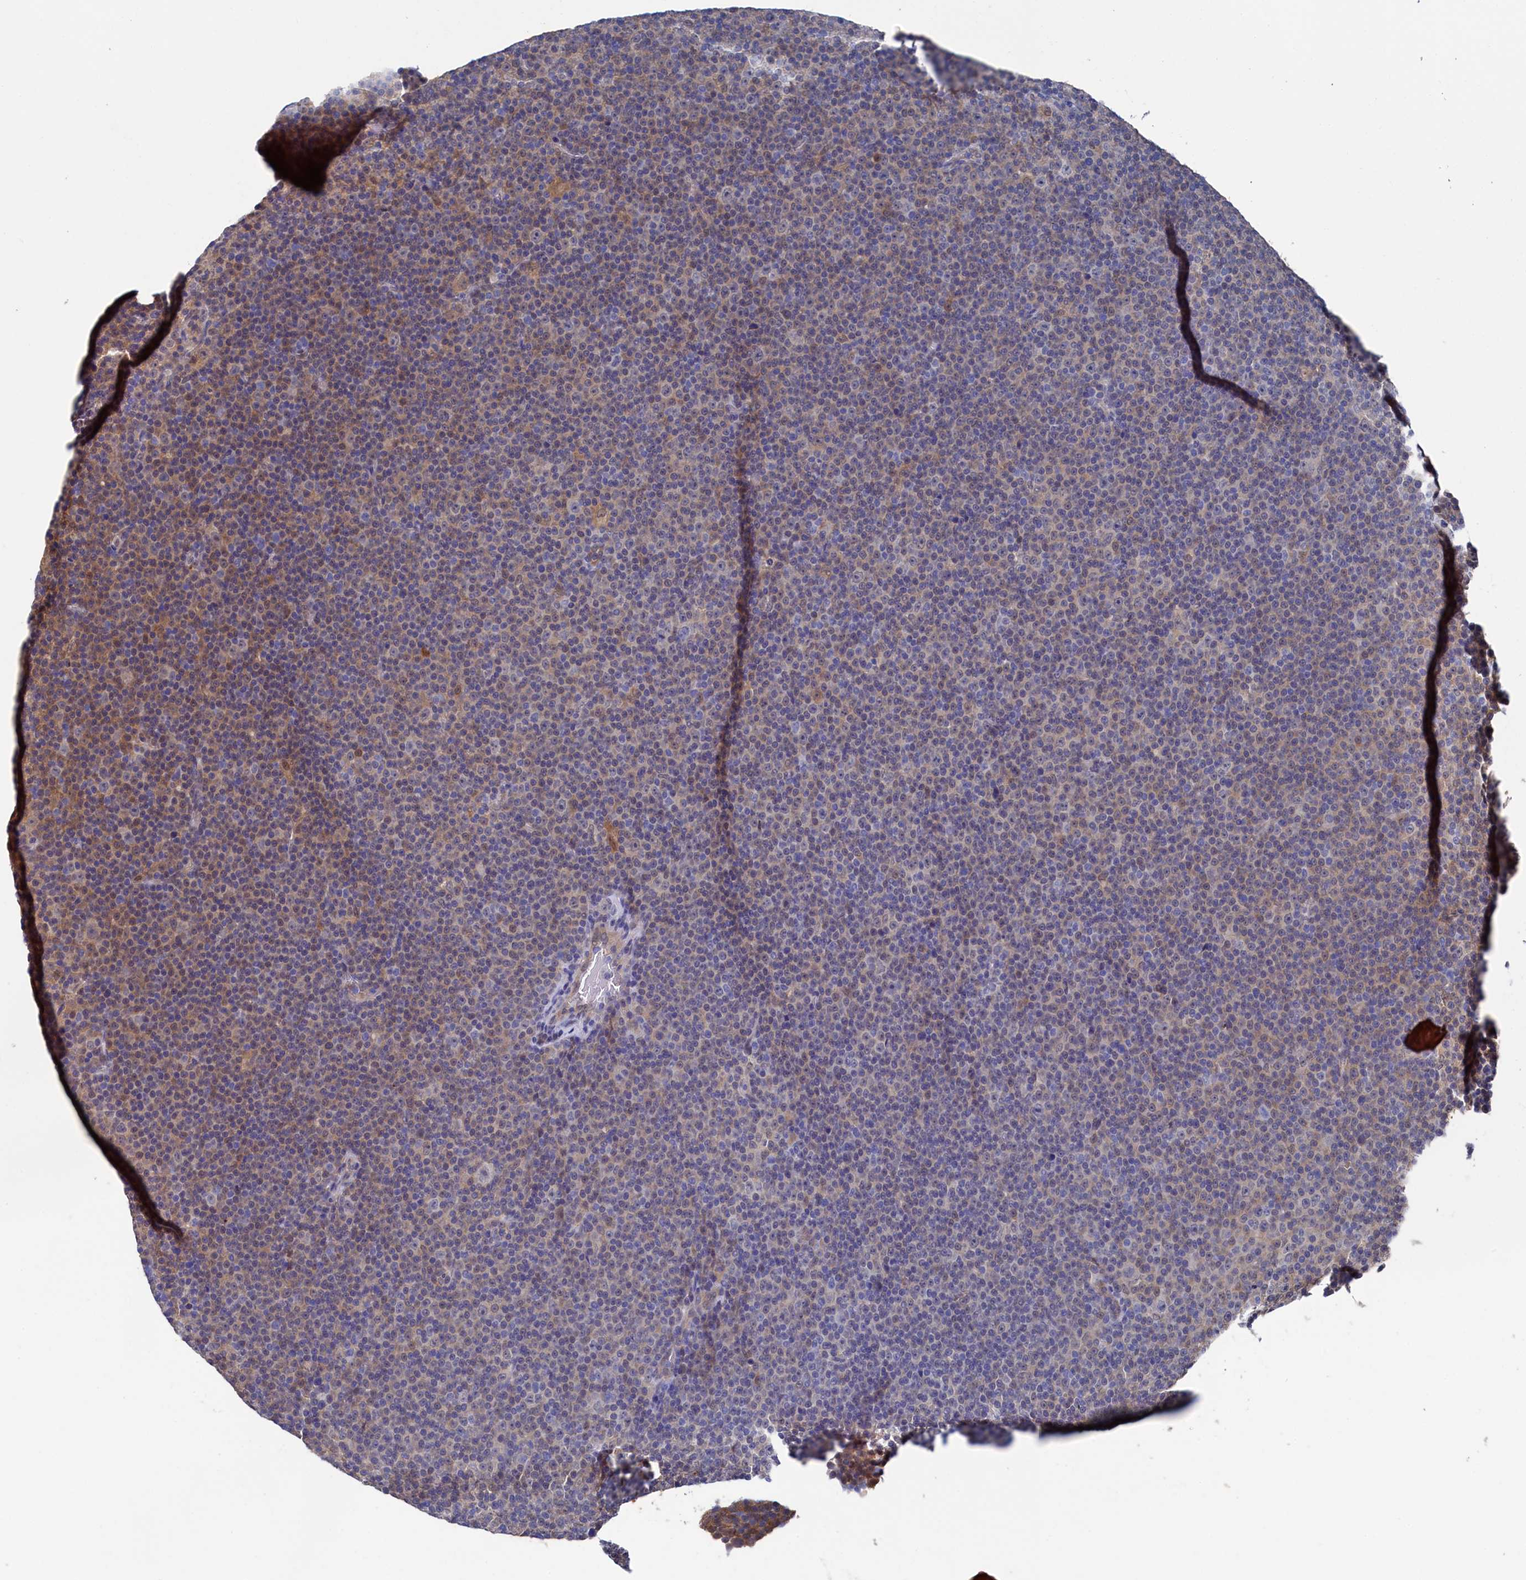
{"staining": {"intensity": "weak", "quantity": "<25%", "location": "cytoplasmic/membranous"}, "tissue": "lymphoma", "cell_type": "Tumor cells", "image_type": "cancer", "snomed": [{"axis": "morphology", "description": "Malignant lymphoma, non-Hodgkin's type, Low grade"}, {"axis": "topography", "description": "Lymph node"}], "caption": "DAB immunohistochemical staining of human malignant lymphoma, non-Hodgkin's type (low-grade) shows no significant positivity in tumor cells.", "gene": "RNH1", "patient": {"sex": "female", "age": 67}}